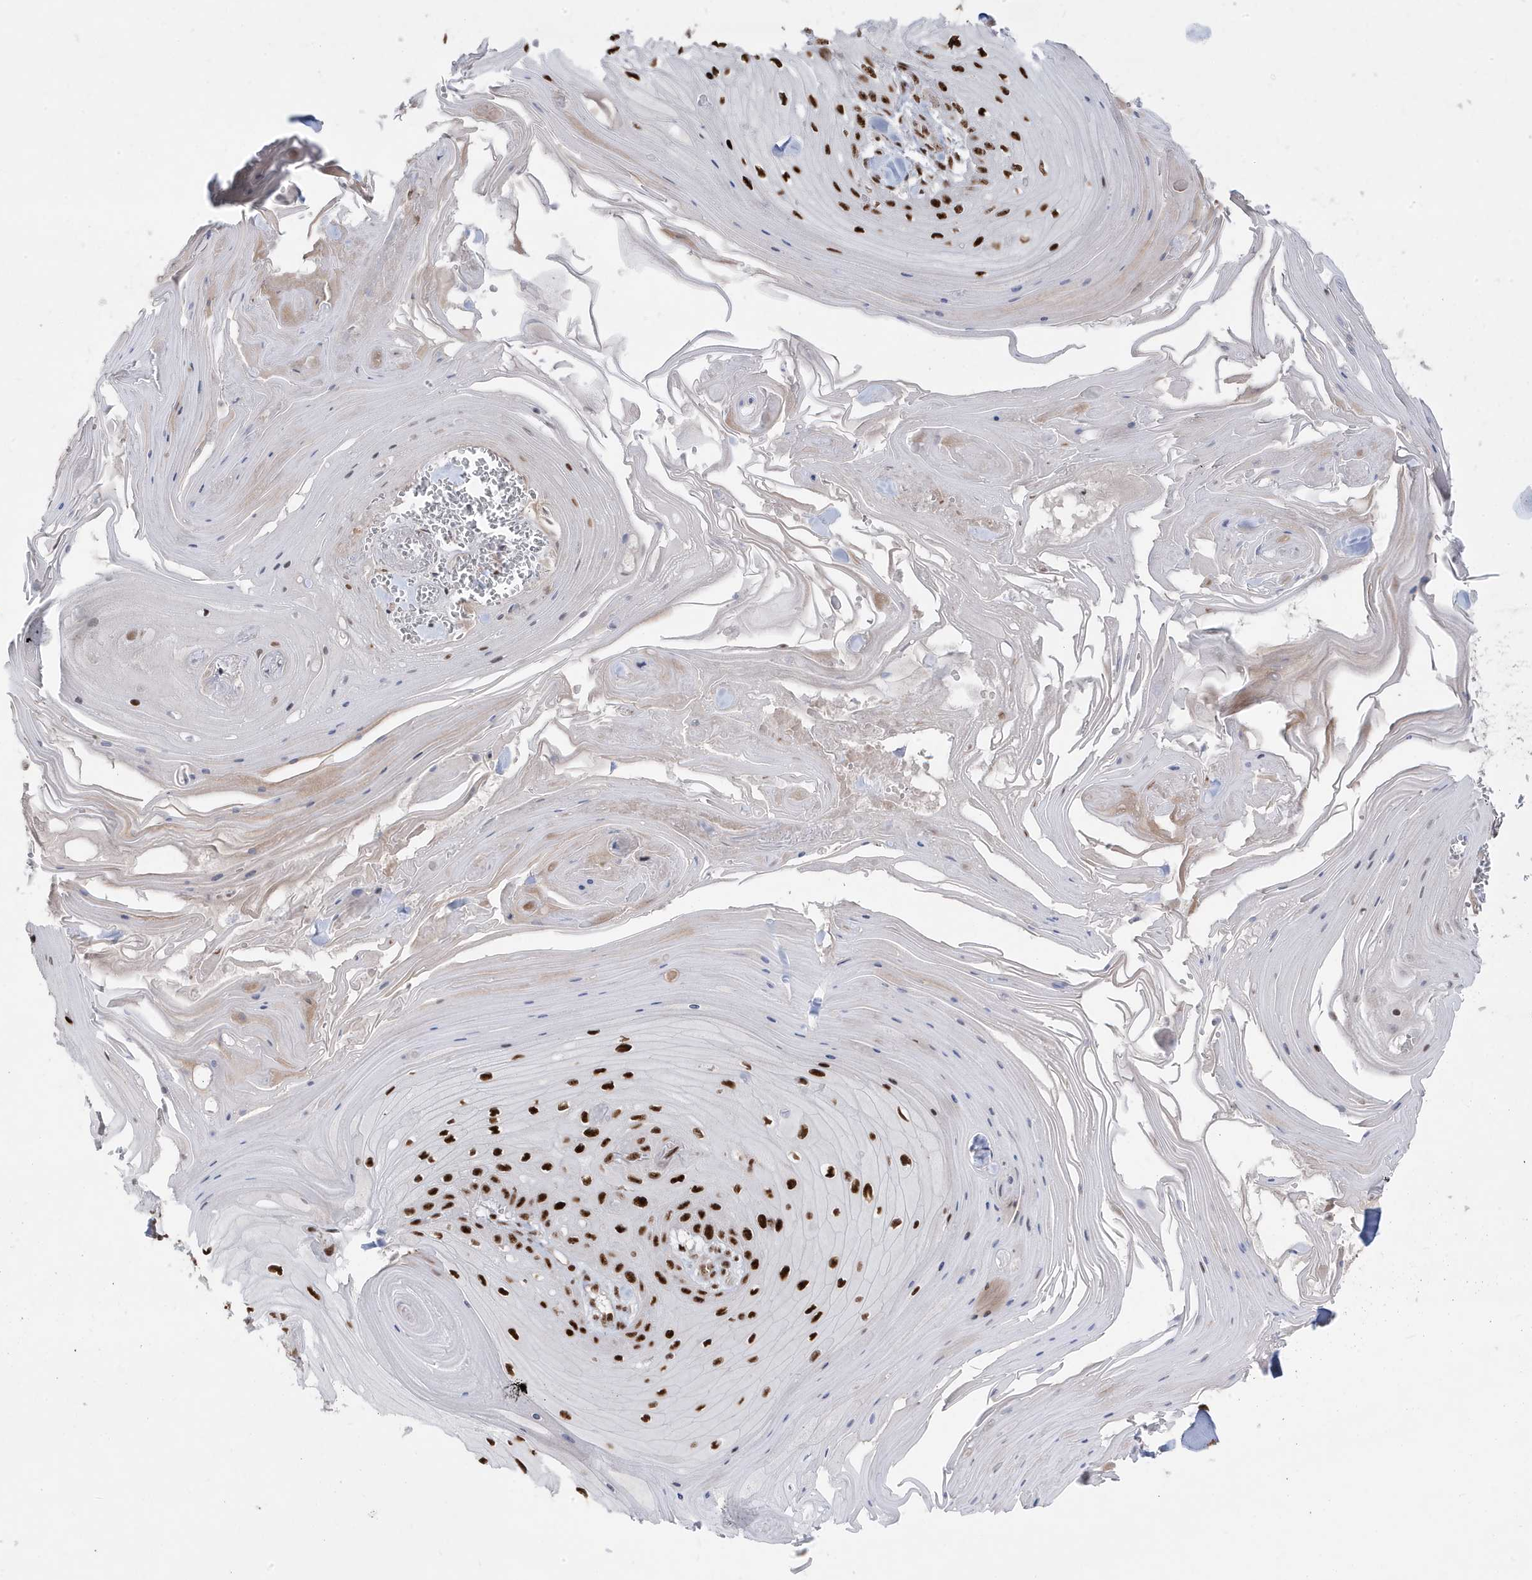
{"staining": {"intensity": "strong", "quantity": "25%-75%", "location": "nuclear"}, "tissue": "skin cancer", "cell_type": "Tumor cells", "image_type": "cancer", "snomed": [{"axis": "morphology", "description": "Squamous cell carcinoma, NOS"}, {"axis": "topography", "description": "Skin"}], "caption": "Skin cancer (squamous cell carcinoma) stained with a protein marker demonstrates strong staining in tumor cells.", "gene": "MTREX", "patient": {"sex": "male", "age": 74}}